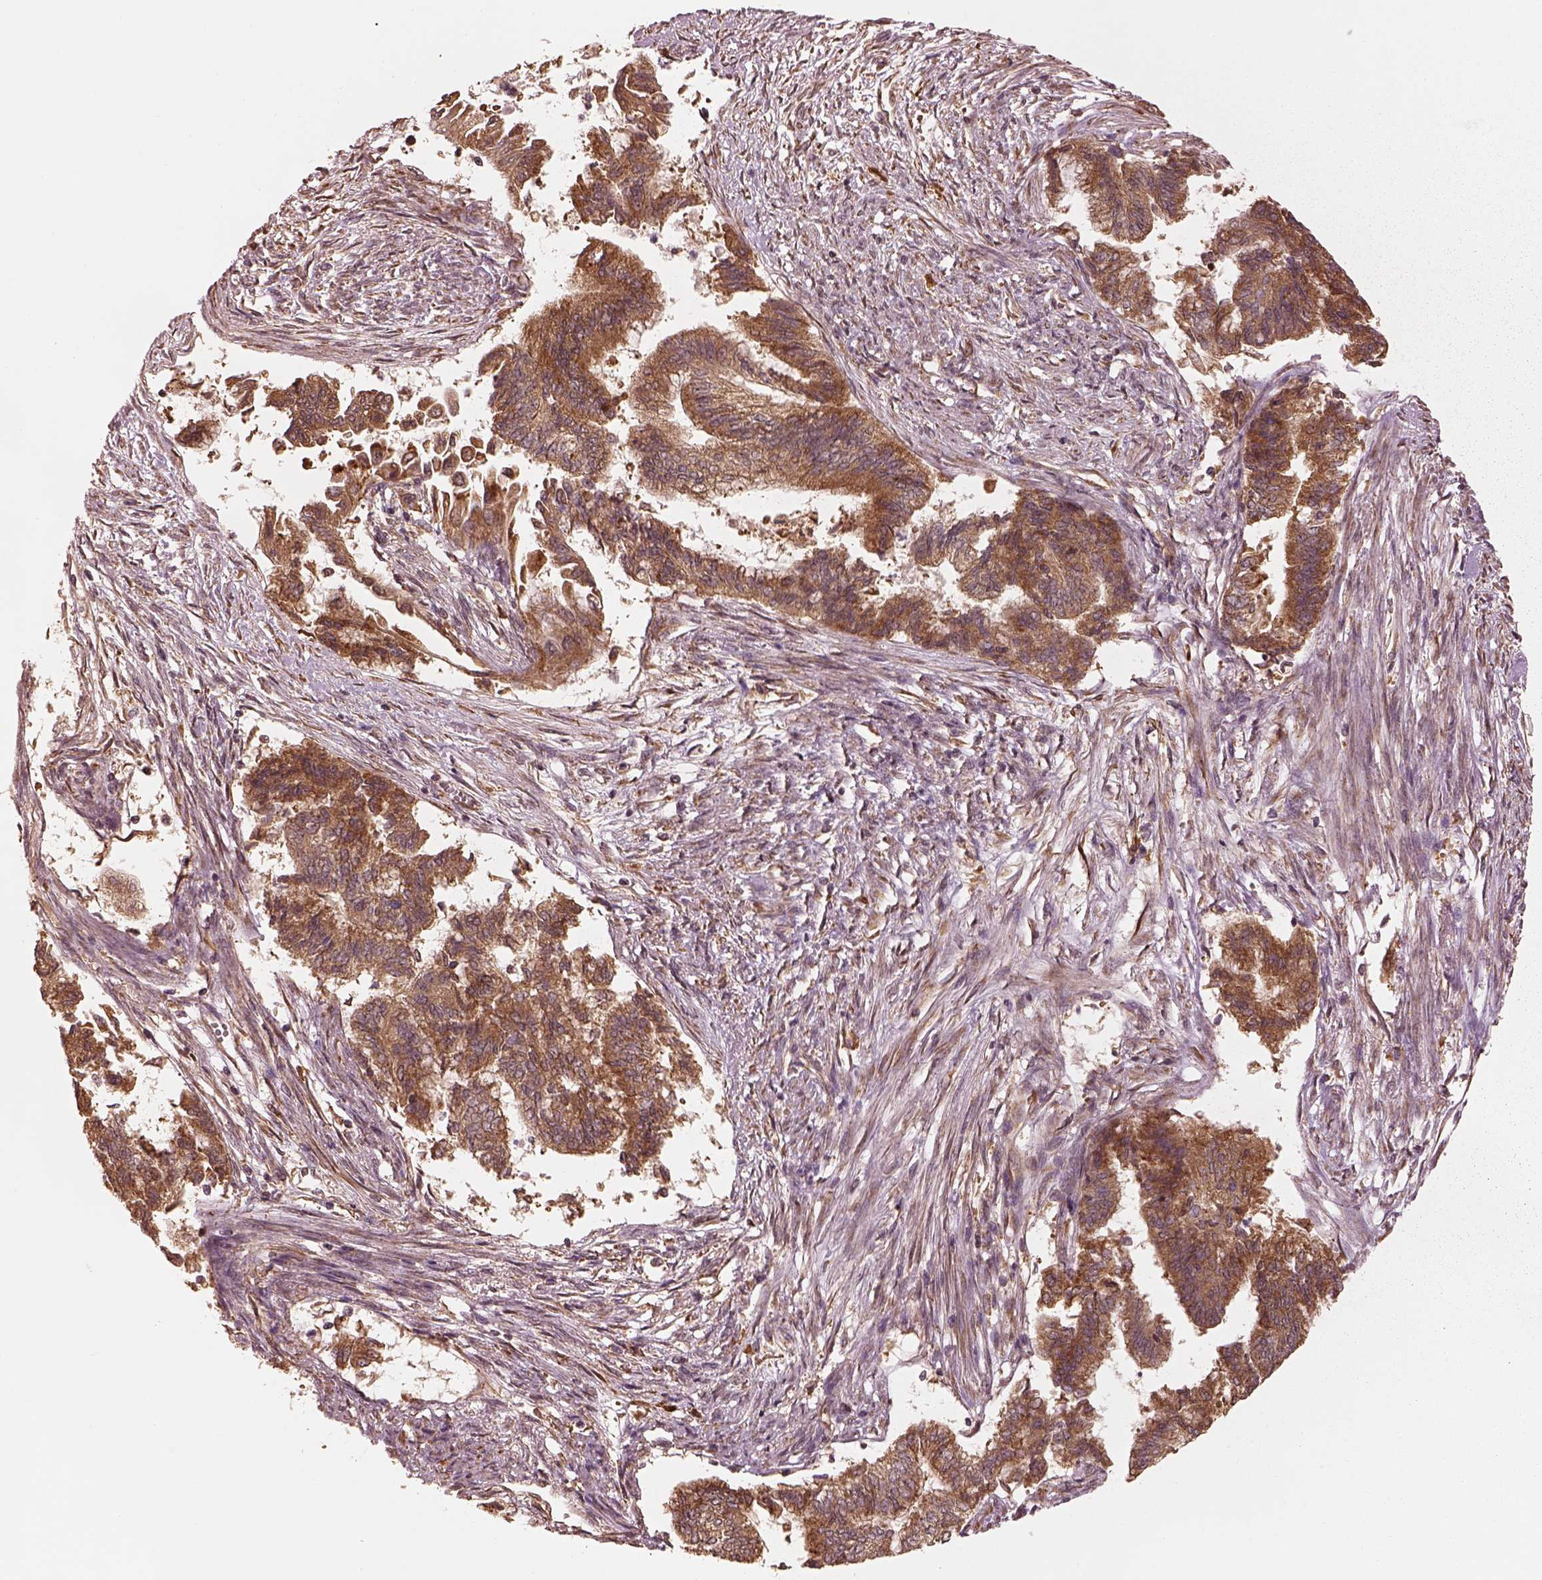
{"staining": {"intensity": "moderate", "quantity": ">75%", "location": "cytoplasmic/membranous"}, "tissue": "endometrial cancer", "cell_type": "Tumor cells", "image_type": "cancer", "snomed": [{"axis": "morphology", "description": "Adenocarcinoma, NOS"}, {"axis": "topography", "description": "Endometrium"}], "caption": "Moderate cytoplasmic/membranous positivity for a protein is present in about >75% of tumor cells of endometrial cancer using IHC.", "gene": "RPS5", "patient": {"sex": "female", "age": 65}}